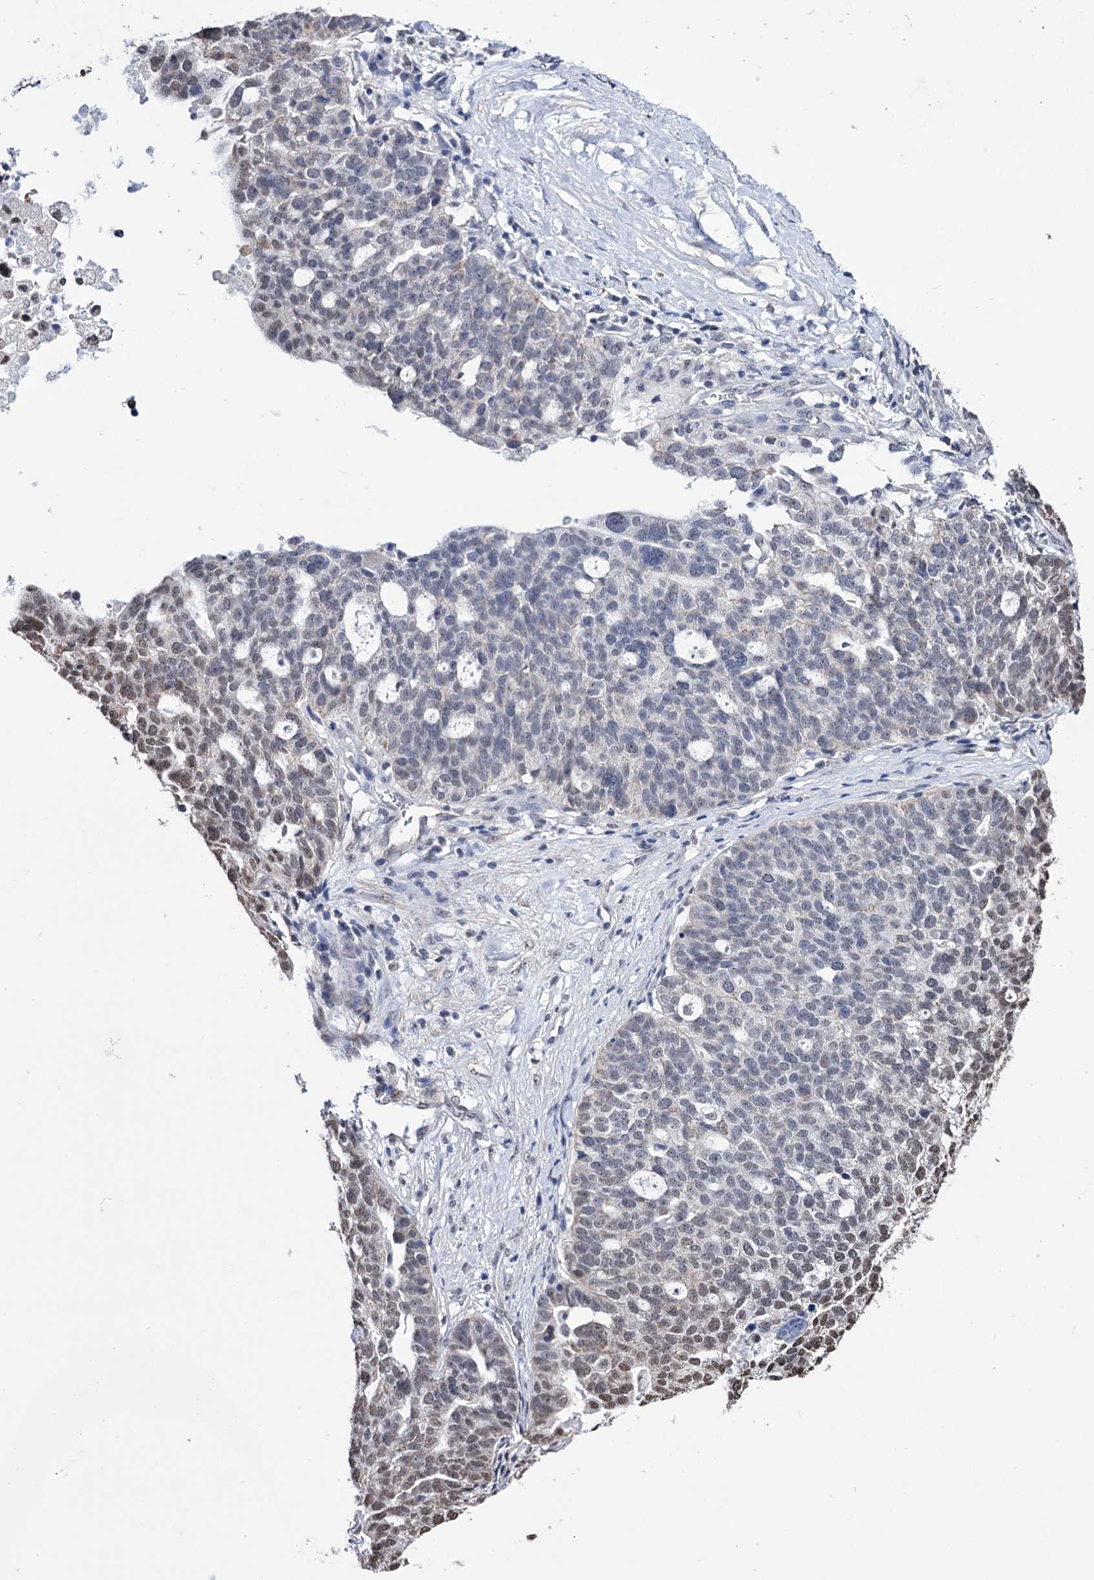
{"staining": {"intensity": "weak", "quantity": "<25%", "location": "nuclear"}, "tissue": "ovarian cancer", "cell_type": "Tumor cells", "image_type": "cancer", "snomed": [{"axis": "morphology", "description": "Cystadenocarcinoma, serous, NOS"}, {"axis": "topography", "description": "Ovary"}], "caption": "A micrograph of human ovarian cancer (serous cystadenocarcinoma) is negative for staining in tumor cells. (IHC, brightfield microscopy, high magnification).", "gene": "ABHD10", "patient": {"sex": "female", "age": 59}}